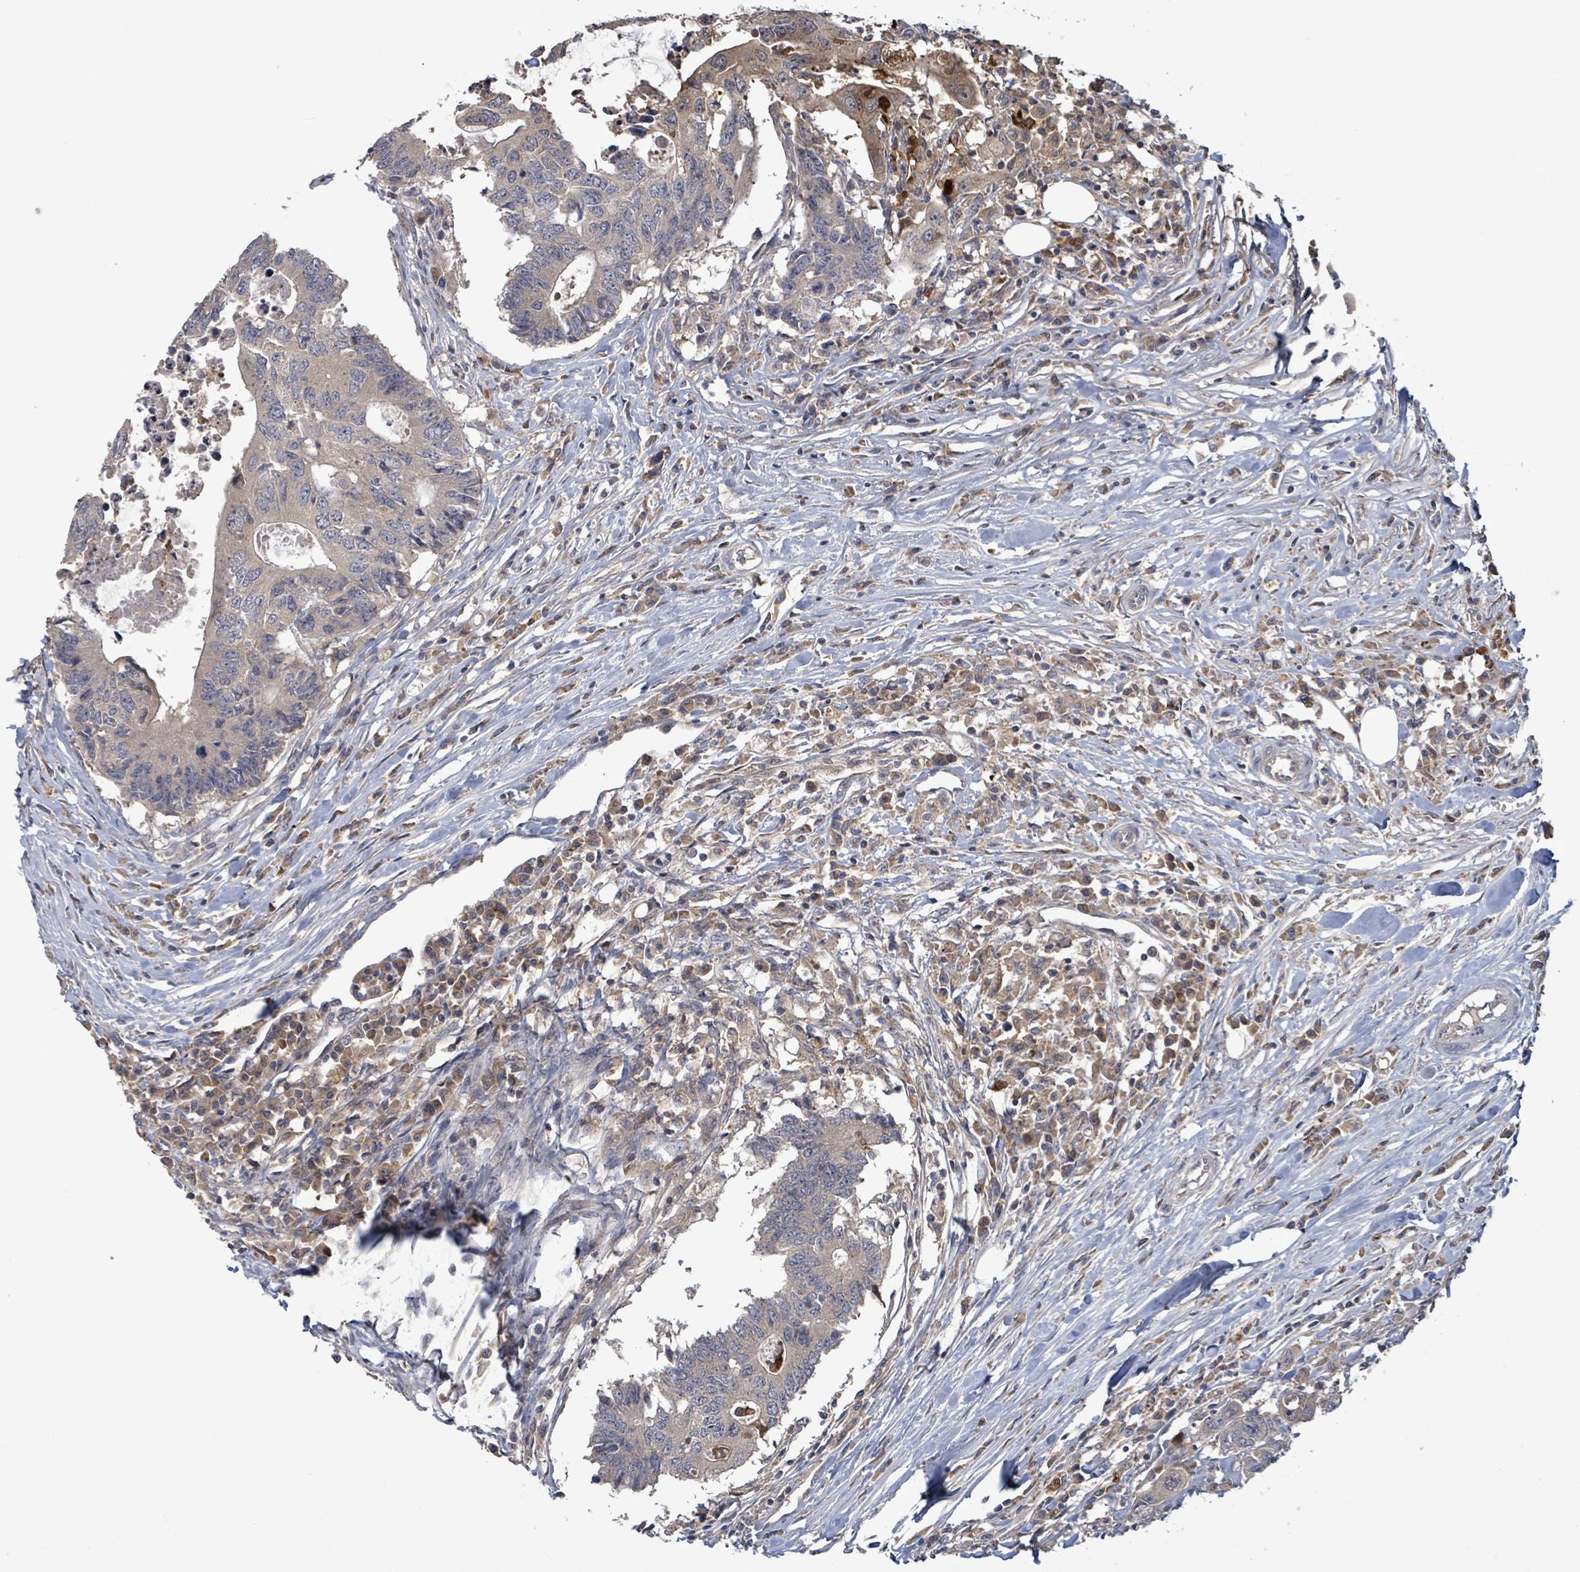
{"staining": {"intensity": "weak", "quantity": "<25%", "location": "cytoplasmic/membranous"}, "tissue": "colorectal cancer", "cell_type": "Tumor cells", "image_type": "cancer", "snomed": [{"axis": "morphology", "description": "Adenocarcinoma, NOS"}, {"axis": "topography", "description": "Colon"}], "caption": "Human colorectal cancer (adenocarcinoma) stained for a protein using IHC exhibits no expression in tumor cells.", "gene": "SERPINE3", "patient": {"sex": "male", "age": 71}}